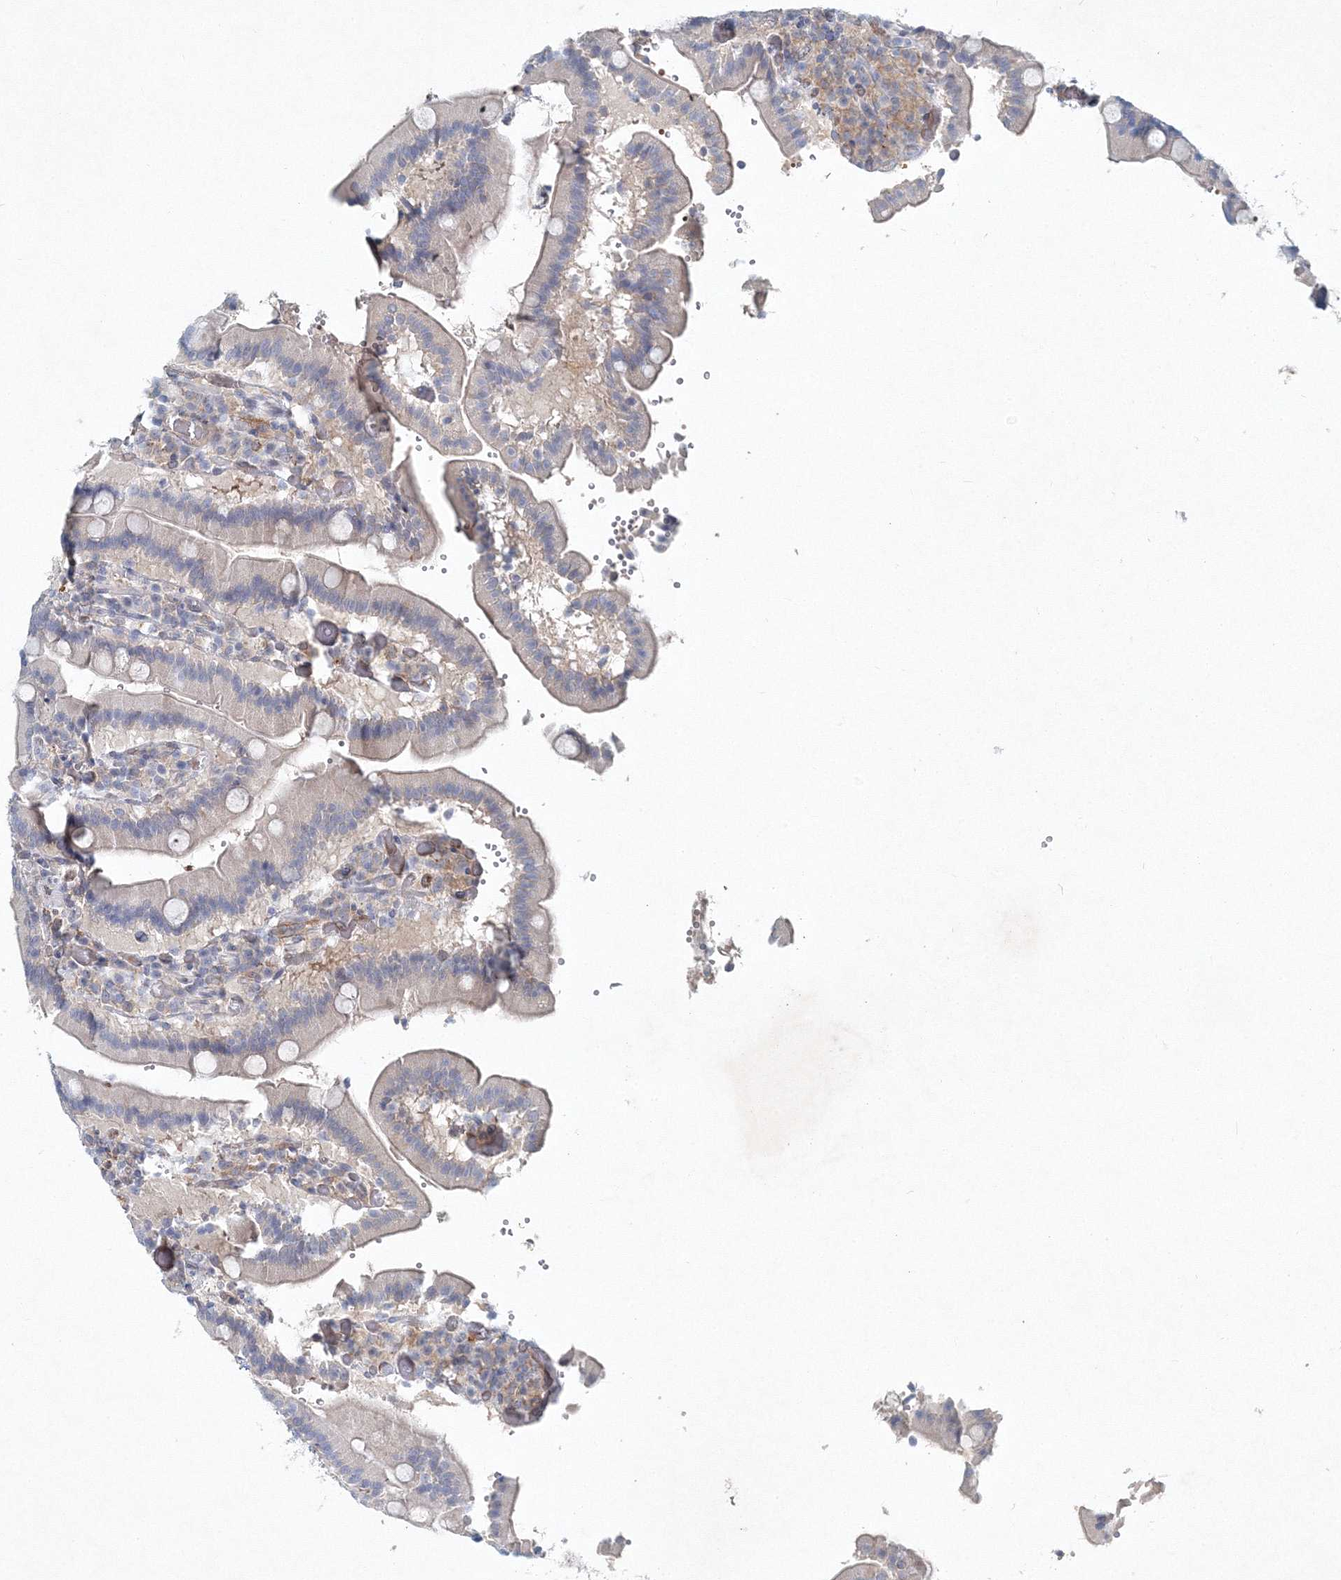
{"staining": {"intensity": "weak", "quantity": "<25%", "location": "cytoplasmic/membranous"}, "tissue": "duodenum", "cell_type": "Glandular cells", "image_type": "normal", "snomed": [{"axis": "morphology", "description": "Normal tissue, NOS"}, {"axis": "topography", "description": "Duodenum"}], "caption": "A photomicrograph of human duodenum is negative for staining in glandular cells. Nuclei are stained in blue.", "gene": "SH3BP5", "patient": {"sex": "female", "age": 62}}